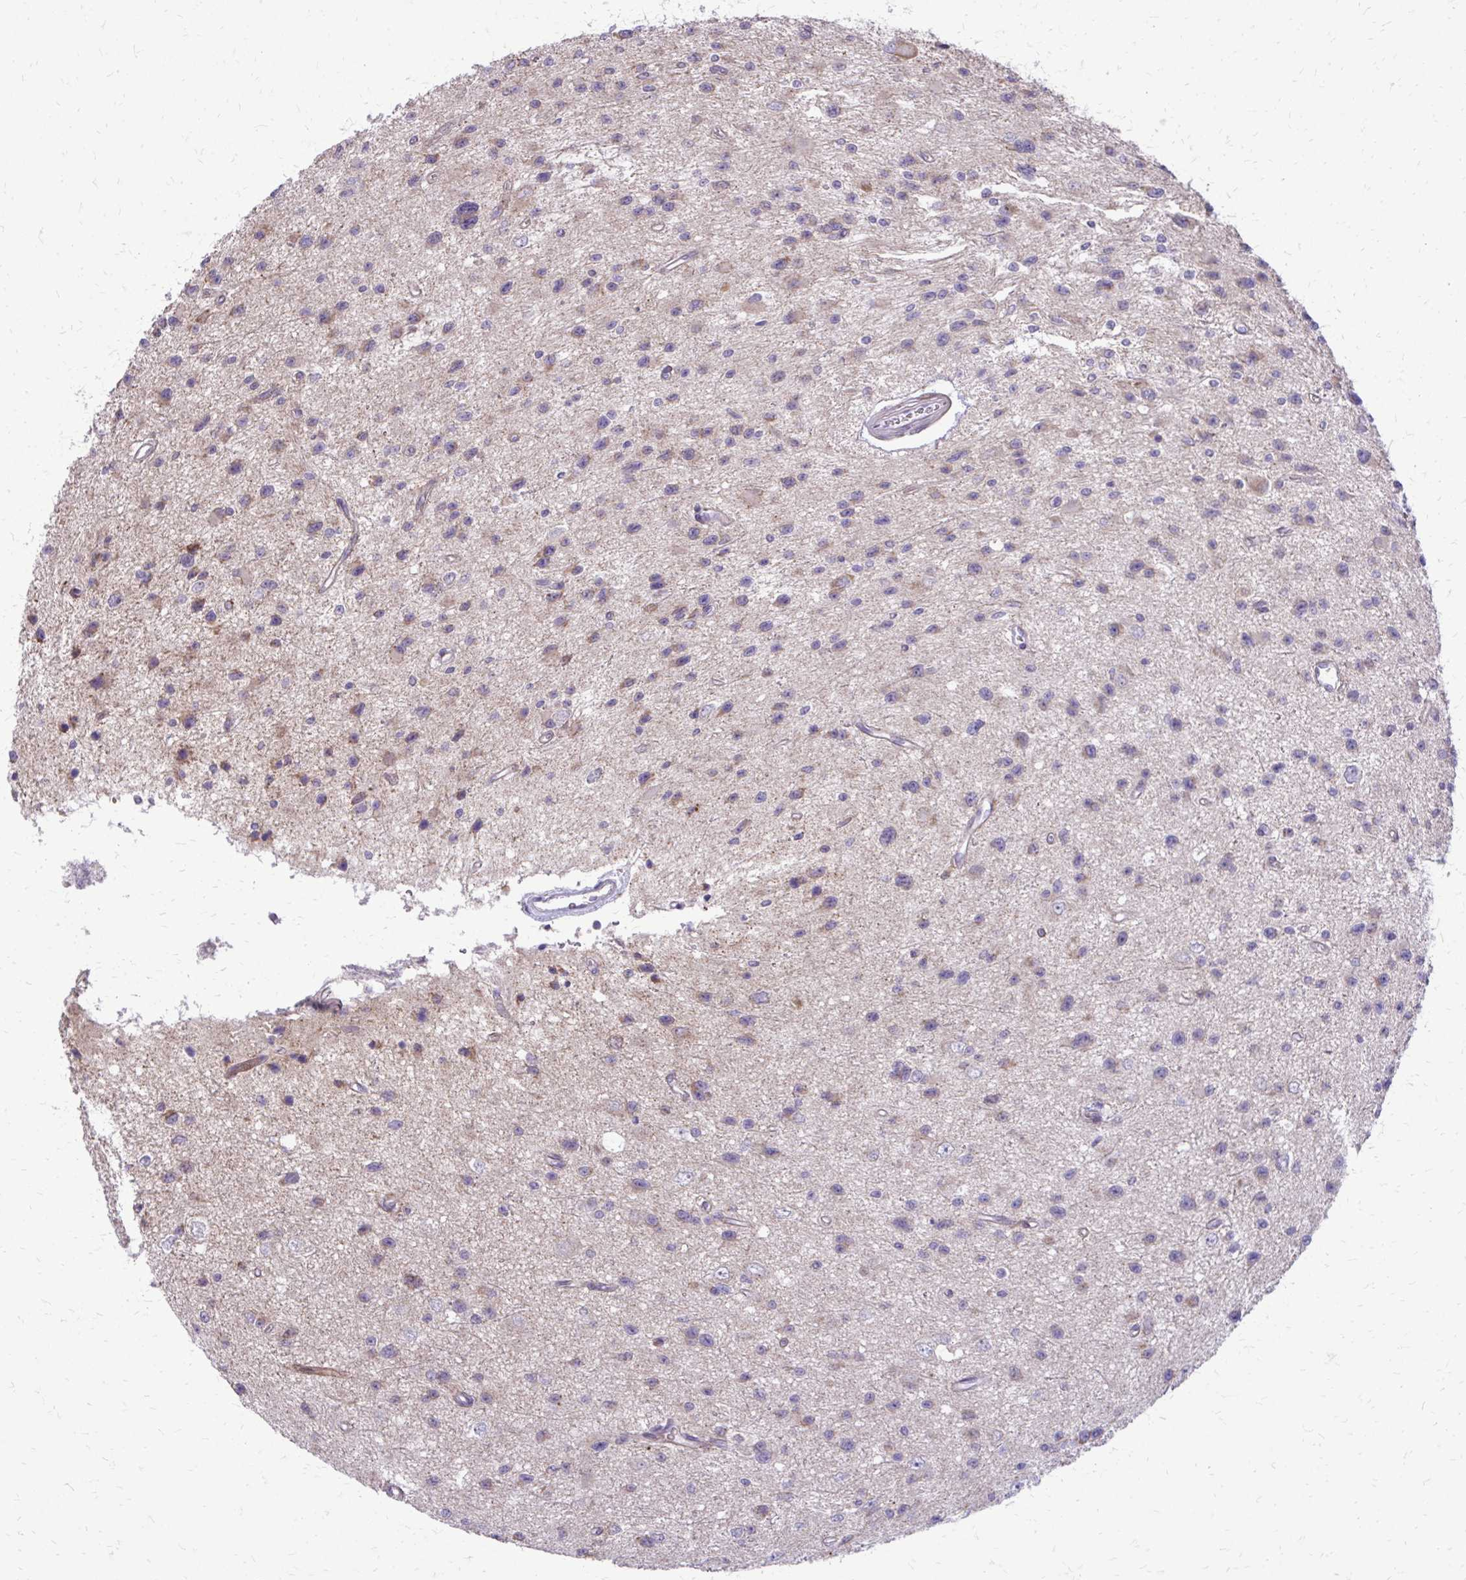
{"staining": {"intensity": "negative", "quantity": "none", "location": "none"}, "tissue": "glioma", "cell_type": "Tumor cells", "image_type": "cancer", "snomed": [{"axis": "morphology", "description": "Glioma, malignant, Low grade"}, {"axis": "topography", "description": "Brain"}], "caption": "An image of human glioma is negative for staining in tumor cells.", "gene": "FUNDC2", "patient": {"sex": "male", "age": 43}}